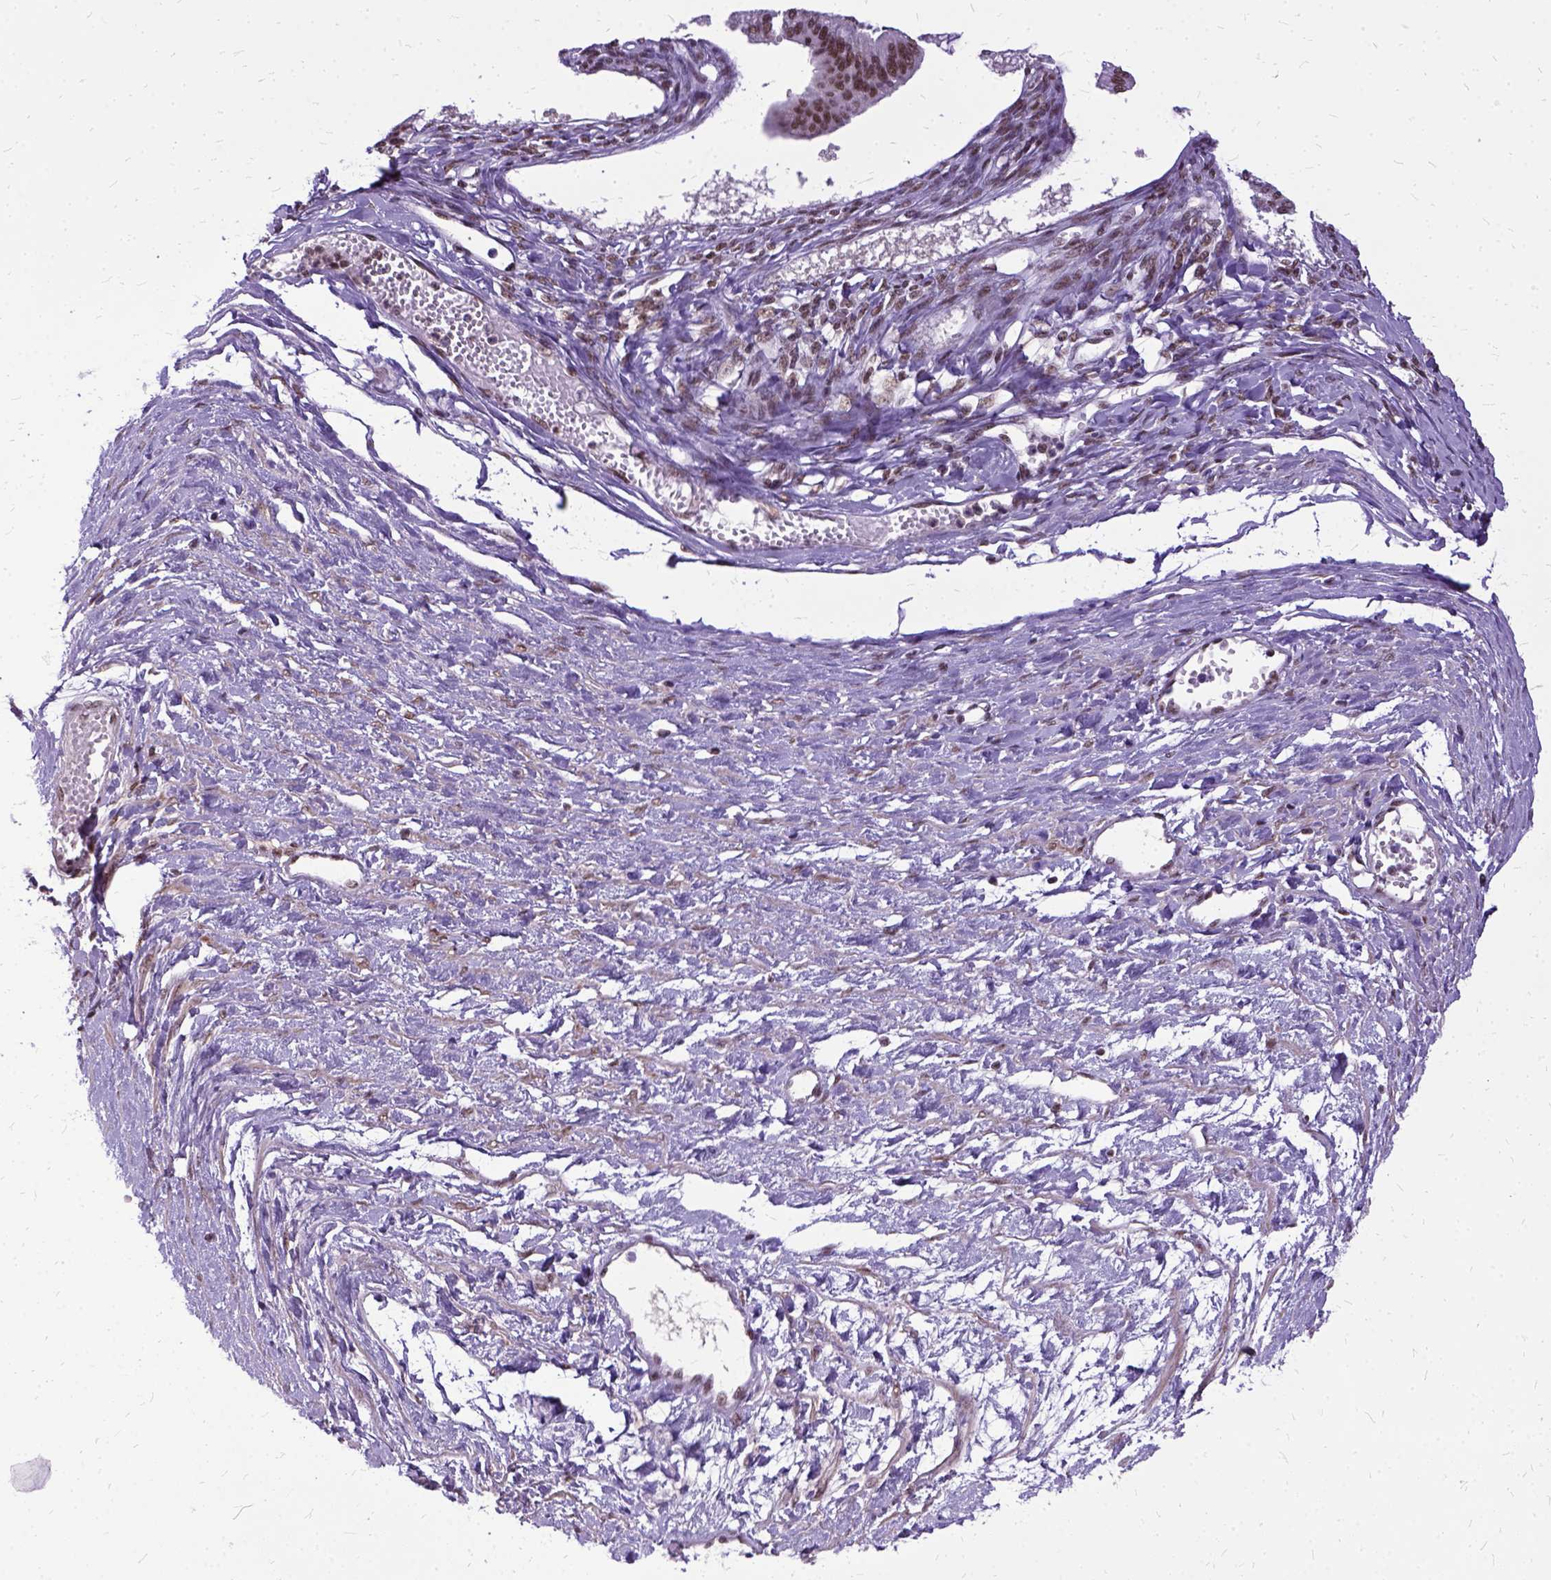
{"staining": {"intensity": "moderate", "quantity": ">75%", "location": "nuclear"}, "tissue": "ovarian cancer", "cell_type": "Tumor cells", "image_type": "cancer", "snomed": [{"axis": "morphology", "description": "Cystadenocarcinoma, mucinous, NOS"}, {"axis": "topography", "description": "Ovary"}], "caption": "Protein expression analysis of mucinous cystadenocarcinoma (ovarian) displays moderate nuclear staining in approximately >75% of tumor cells.", "gene": "SETD1A", "patient": {"sex": "female", "age": 73}}